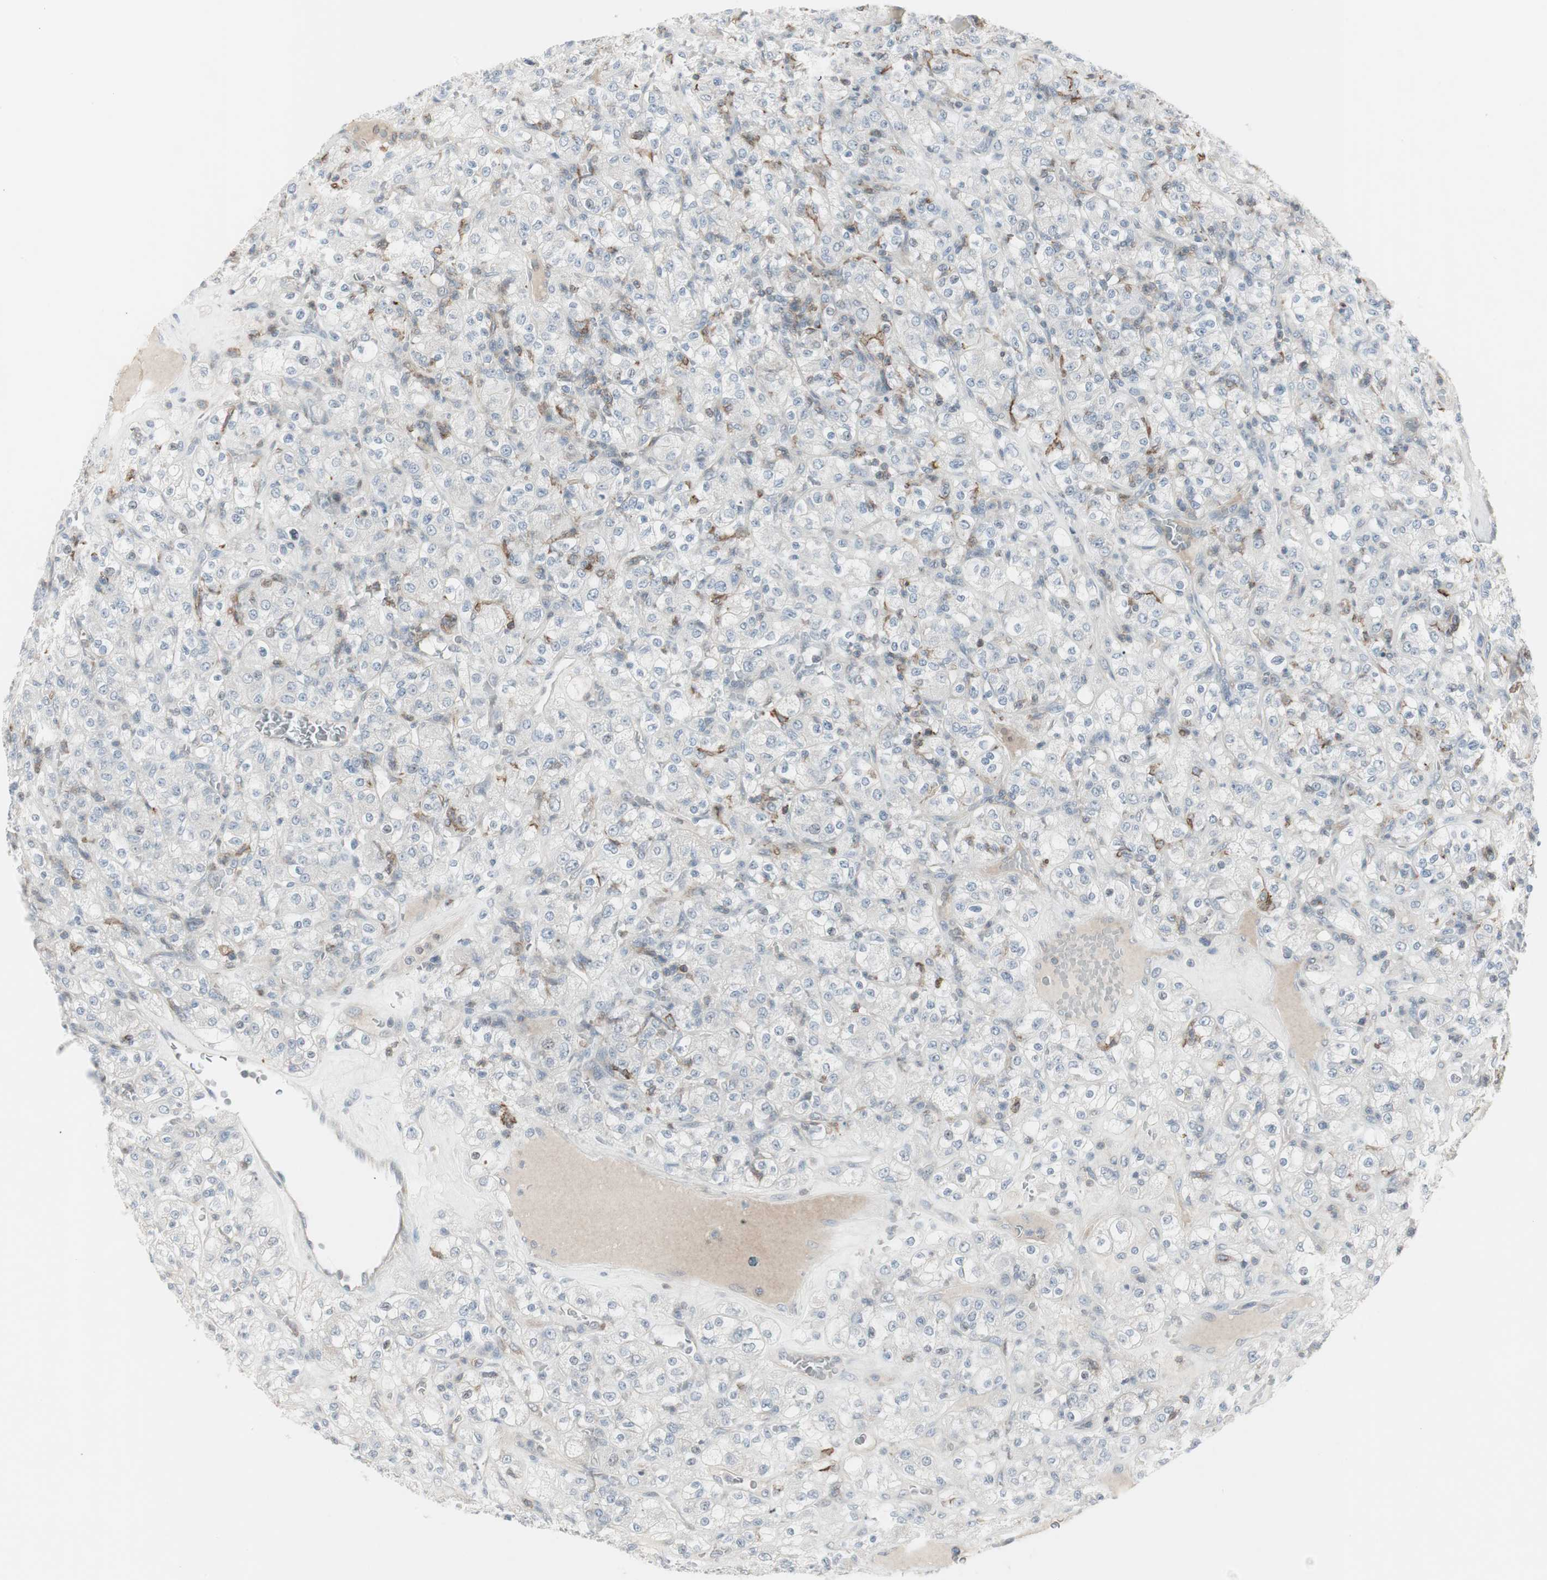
{"staining": {"intensity": "negative", "quantity": "none", "location": "none"}, "tissue": "renal cancer", "cell_type": "Tumor cells", "image_type": "cancer", "snomed": [{"axis": "morphology", "description": "Normal tissue, NOS"}, {"axis": "morphology", "description": "Adenocarcinoma, NOS"}, {"axis": "topography", "description": "Kidney"}], "caption": "DAB immunohistochemical staining of human renal cancer demonstrates no significant staining in tumor cells.", "gene": "MAP4K4", "patient": {"sex": "female", "age": 72}}